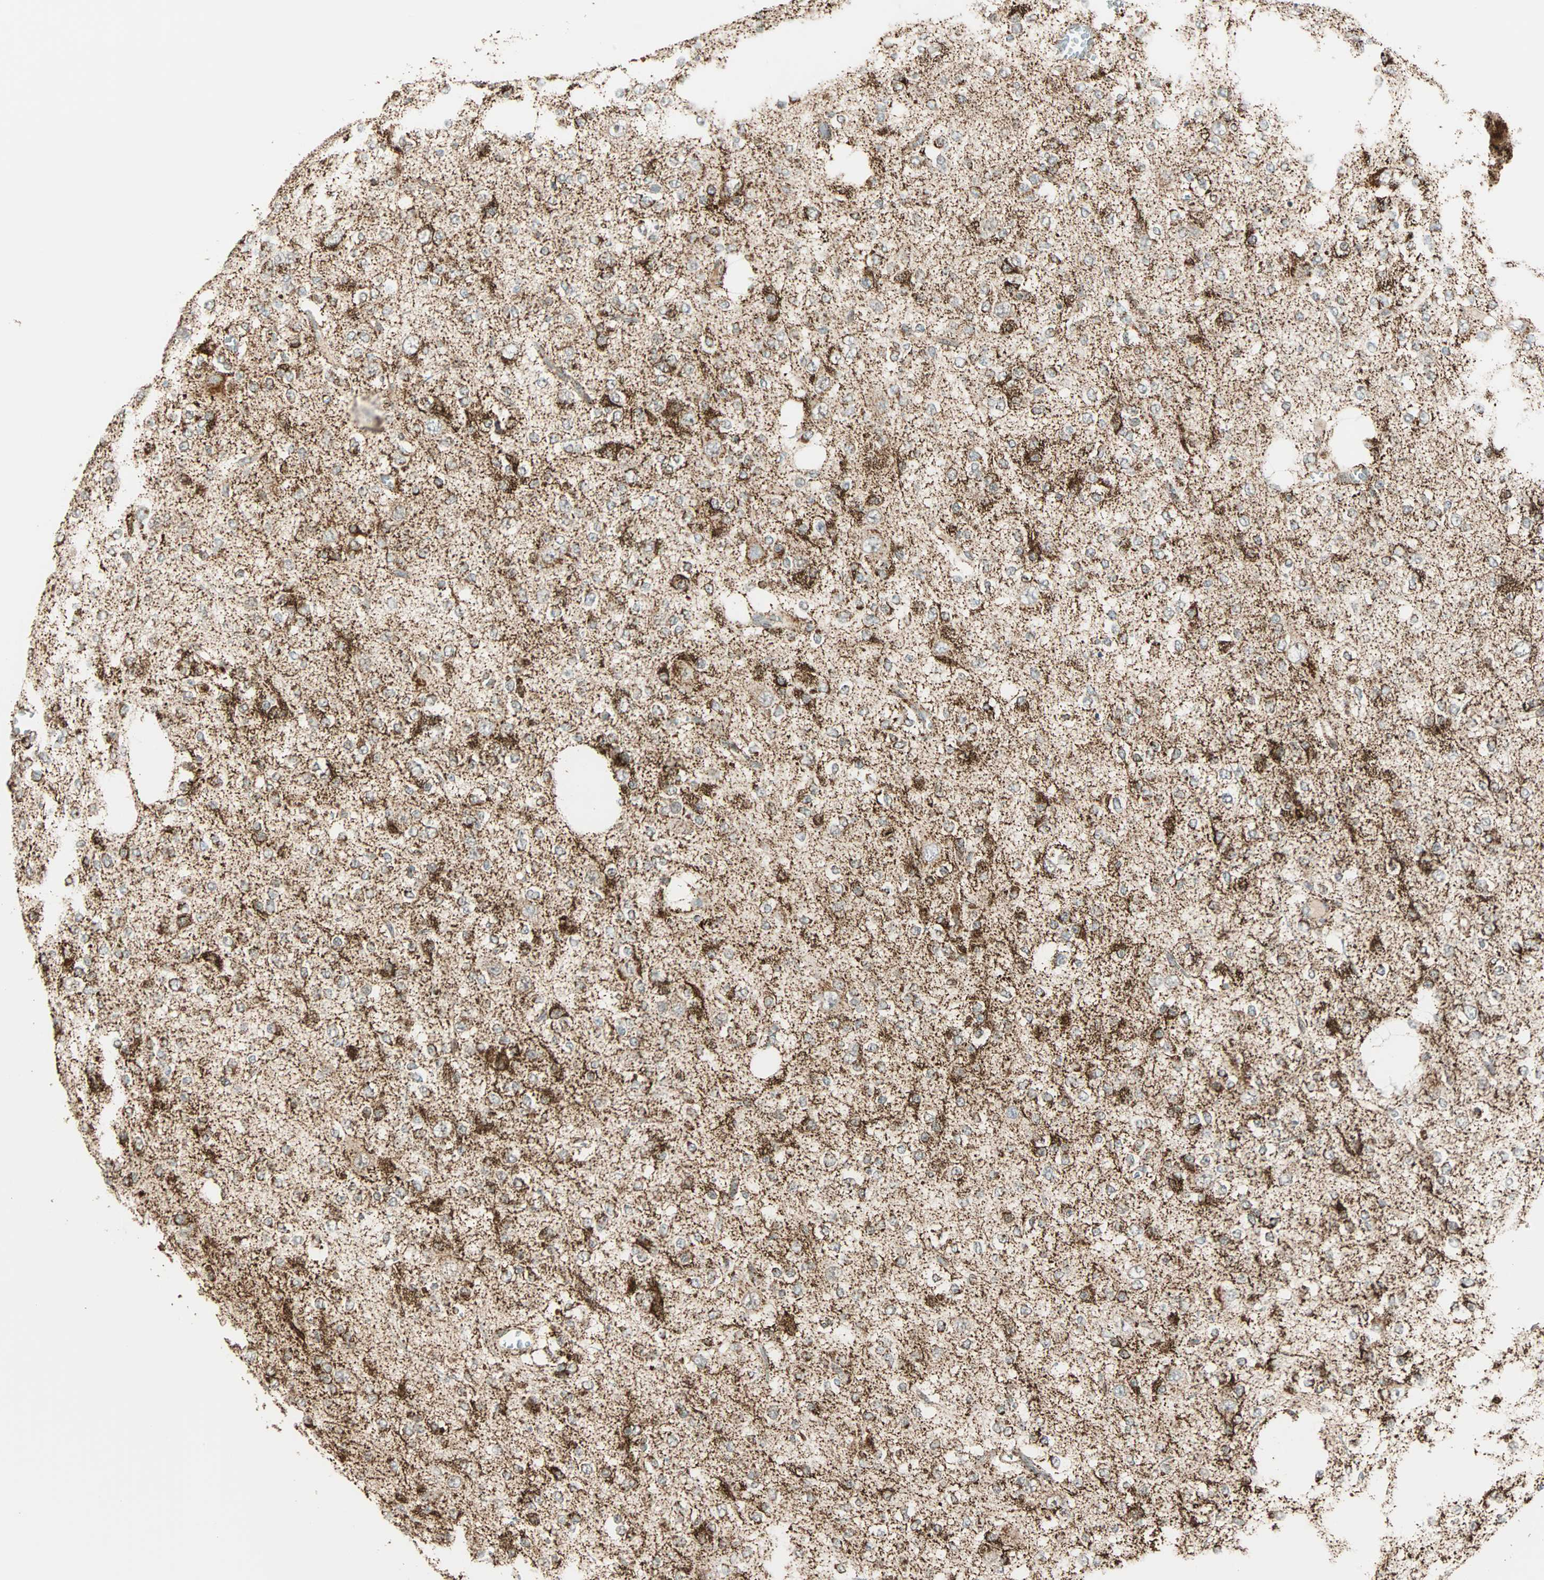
{"staining": {"intensity": "weak", "quantity": "<25%", "location": "cytoplasmic/membranous"}, "tissue": "glioma", "cell_type": "Tumor cells", "image_type": "cancer", "snomed": [{"axis": "morphology", "description": "Glioma, malignant, Low grade"}, {"axis": "topography", "description": "Brain"}], "caption": "There is no significant expression in tumor cells of glioma. The staining was performed using DAB to visualize the protein expression in brown, while the nuclei were stained in blue with hematoxylin (Magnification: 20x).", "gene": "SPRY4", "patient": {"sex": "male", "age": 38}}